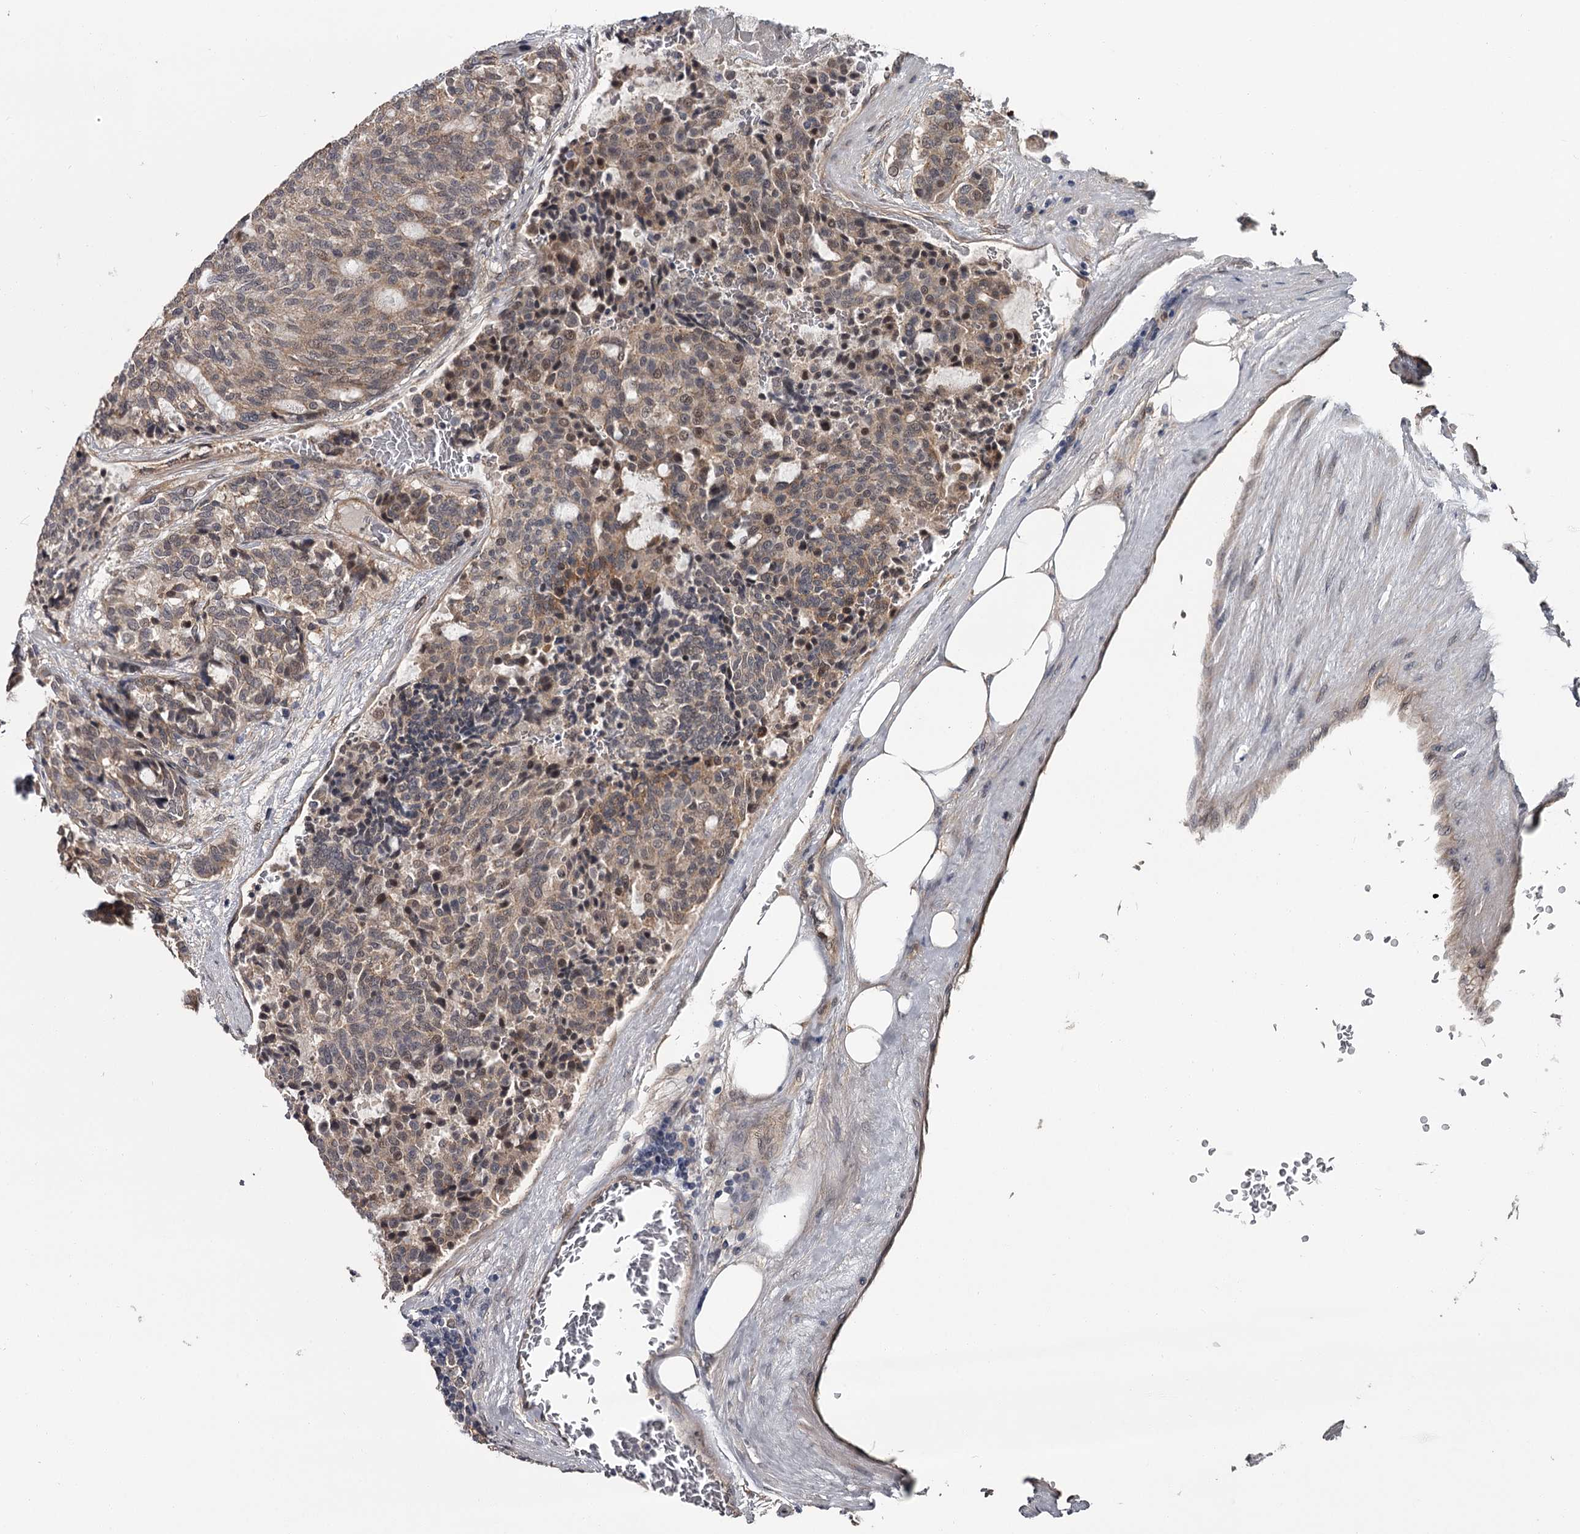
{"staining": {"intensity": "weak", "quantity": ">75%", "location": "cytoplasmic/membranous"}, "tissue": "carcinoid", "cell_type": "Tumor cells", "image_type": "cancer", "snomed": [{"axis": "morphology", "description": "Carcinoid, malignant, NOS"}, {"axis": "topography", "description": "Pancreas"}], "caption": "Protein expression analysis of carcinoid (malignant) displays weak cytoplasmic/membranous staining in about >75% of tumor cells. (Brightfield microscopy of DAB IHC at high magnification).", "gene": "CDC42EP2", "patient": {"sex": "female", "age": 54}}